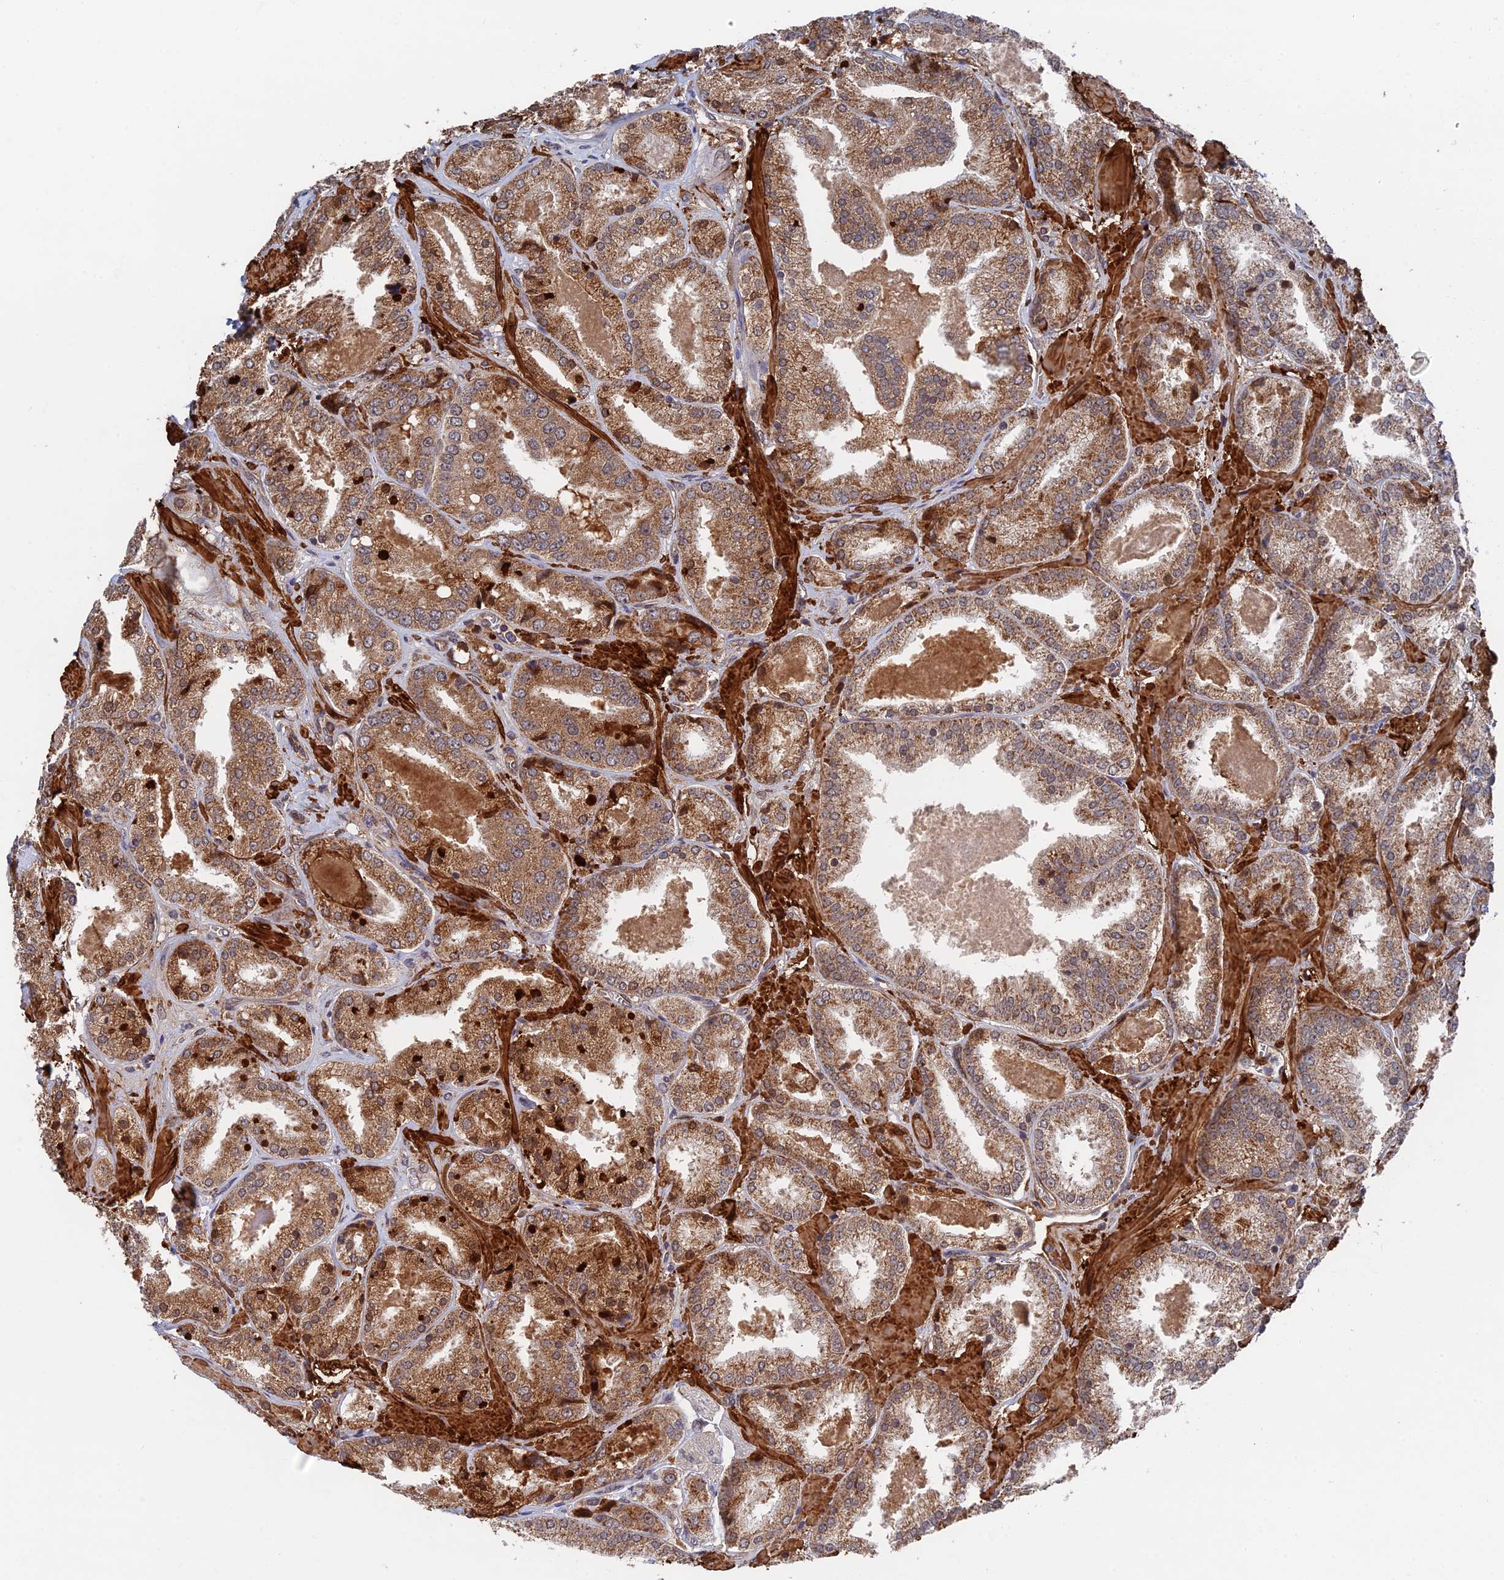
{"staining": {"intensity": "strong", "quantity": ">75%", "location": "cytoplasmic/membranous"}, "tissue": "prostate cancer", "cell_type": "Tumor cells", "image_type": "cancer", "snomed": [{"axis": "morphology", "description": "Adenocarcinoma, High grade"}, {"axis": "topography", "description": "Prostate"}], "caption": "Immunohistochemical staining of human prostate high-grade adenocarcinoma demonstrates high levels of strong cytoplasmic/membranous staining in approximately >75% of tumor cells.", "gene": "ZNF320", "patient": {"sex": "male", "age": 63}}